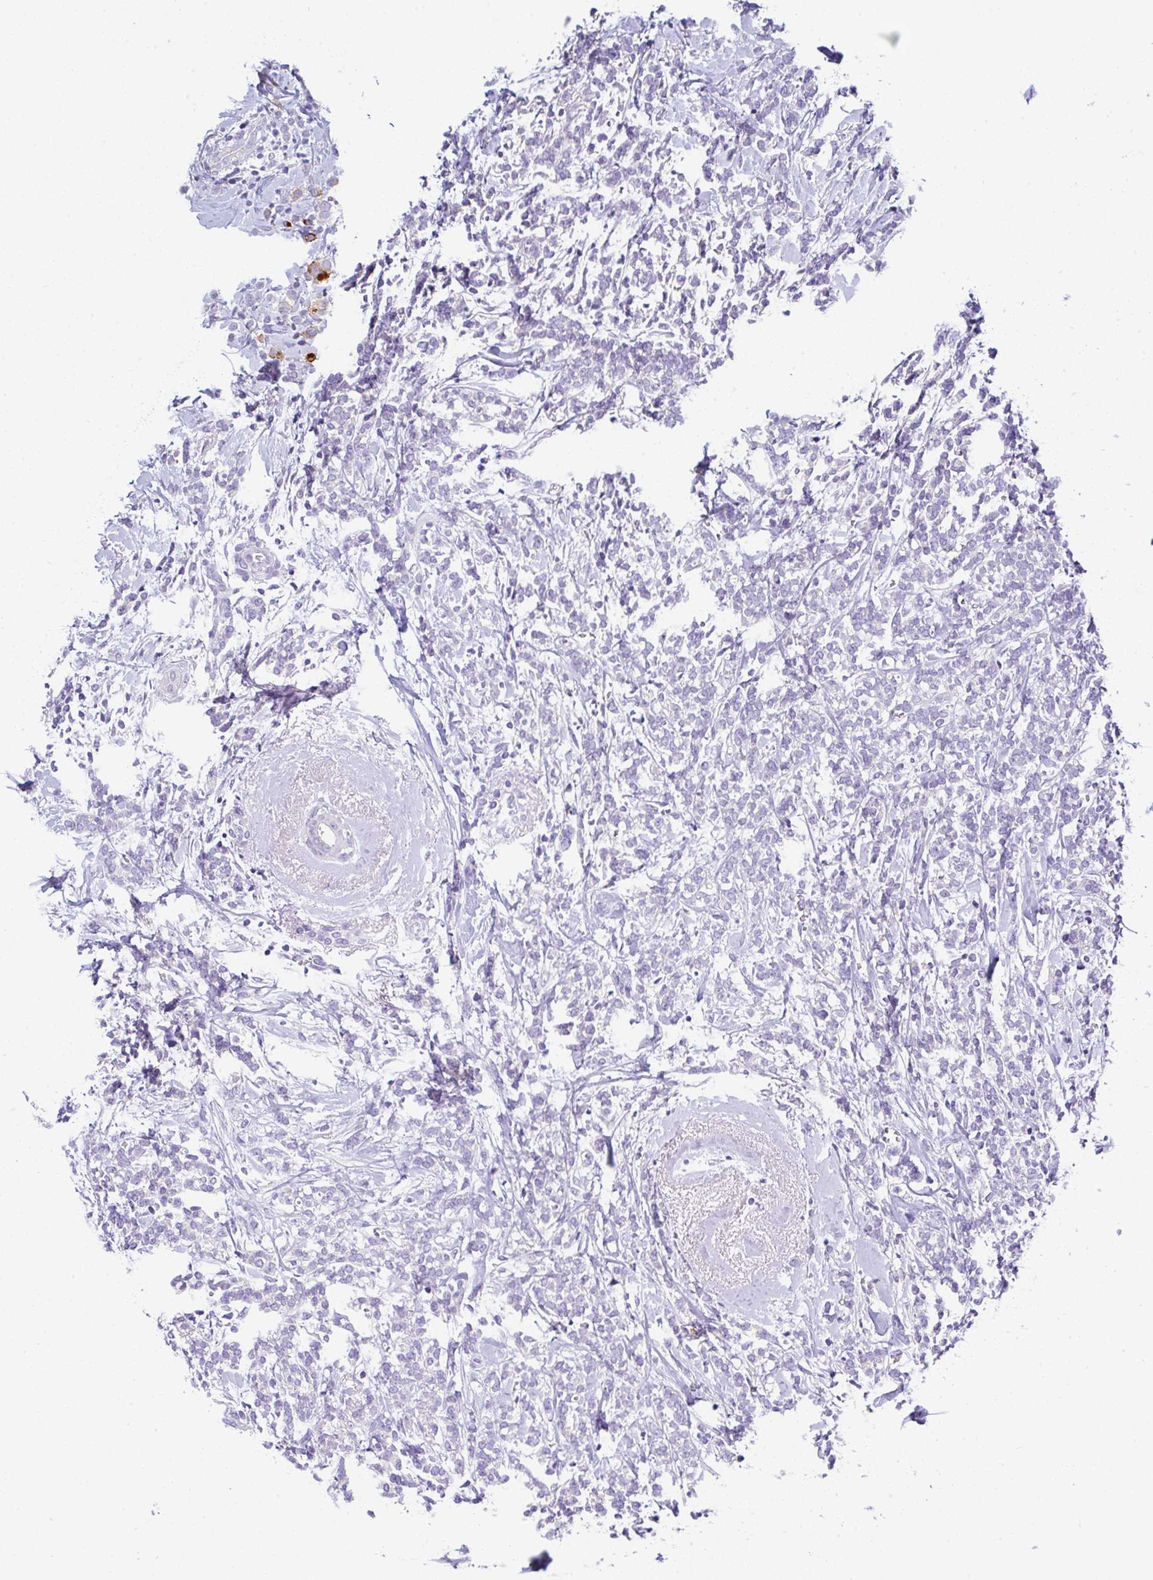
{"staining": {"intensity": "negative", "quantity": "none", "location": "none"}, "tissue": "breast cancer", "cell_type": "Tumor cells", "image_type": "cancer", "snomed": [{"axis": "morphology", "description": "Lobular carcinoma"}, {"axis": "topography", "description": "Breast"}], "caption": "DAB (3,3'-diaminobenzidine) immunohistochemical staining of breast cancer (lobular carcinoma) reveals no significant positivity in tumor cells. (DAB (3,3'-diaminobenzidine) IHC, high magnification).", "gene": "SERPINE3", "patient": {"sex": "female", "age": 59}}